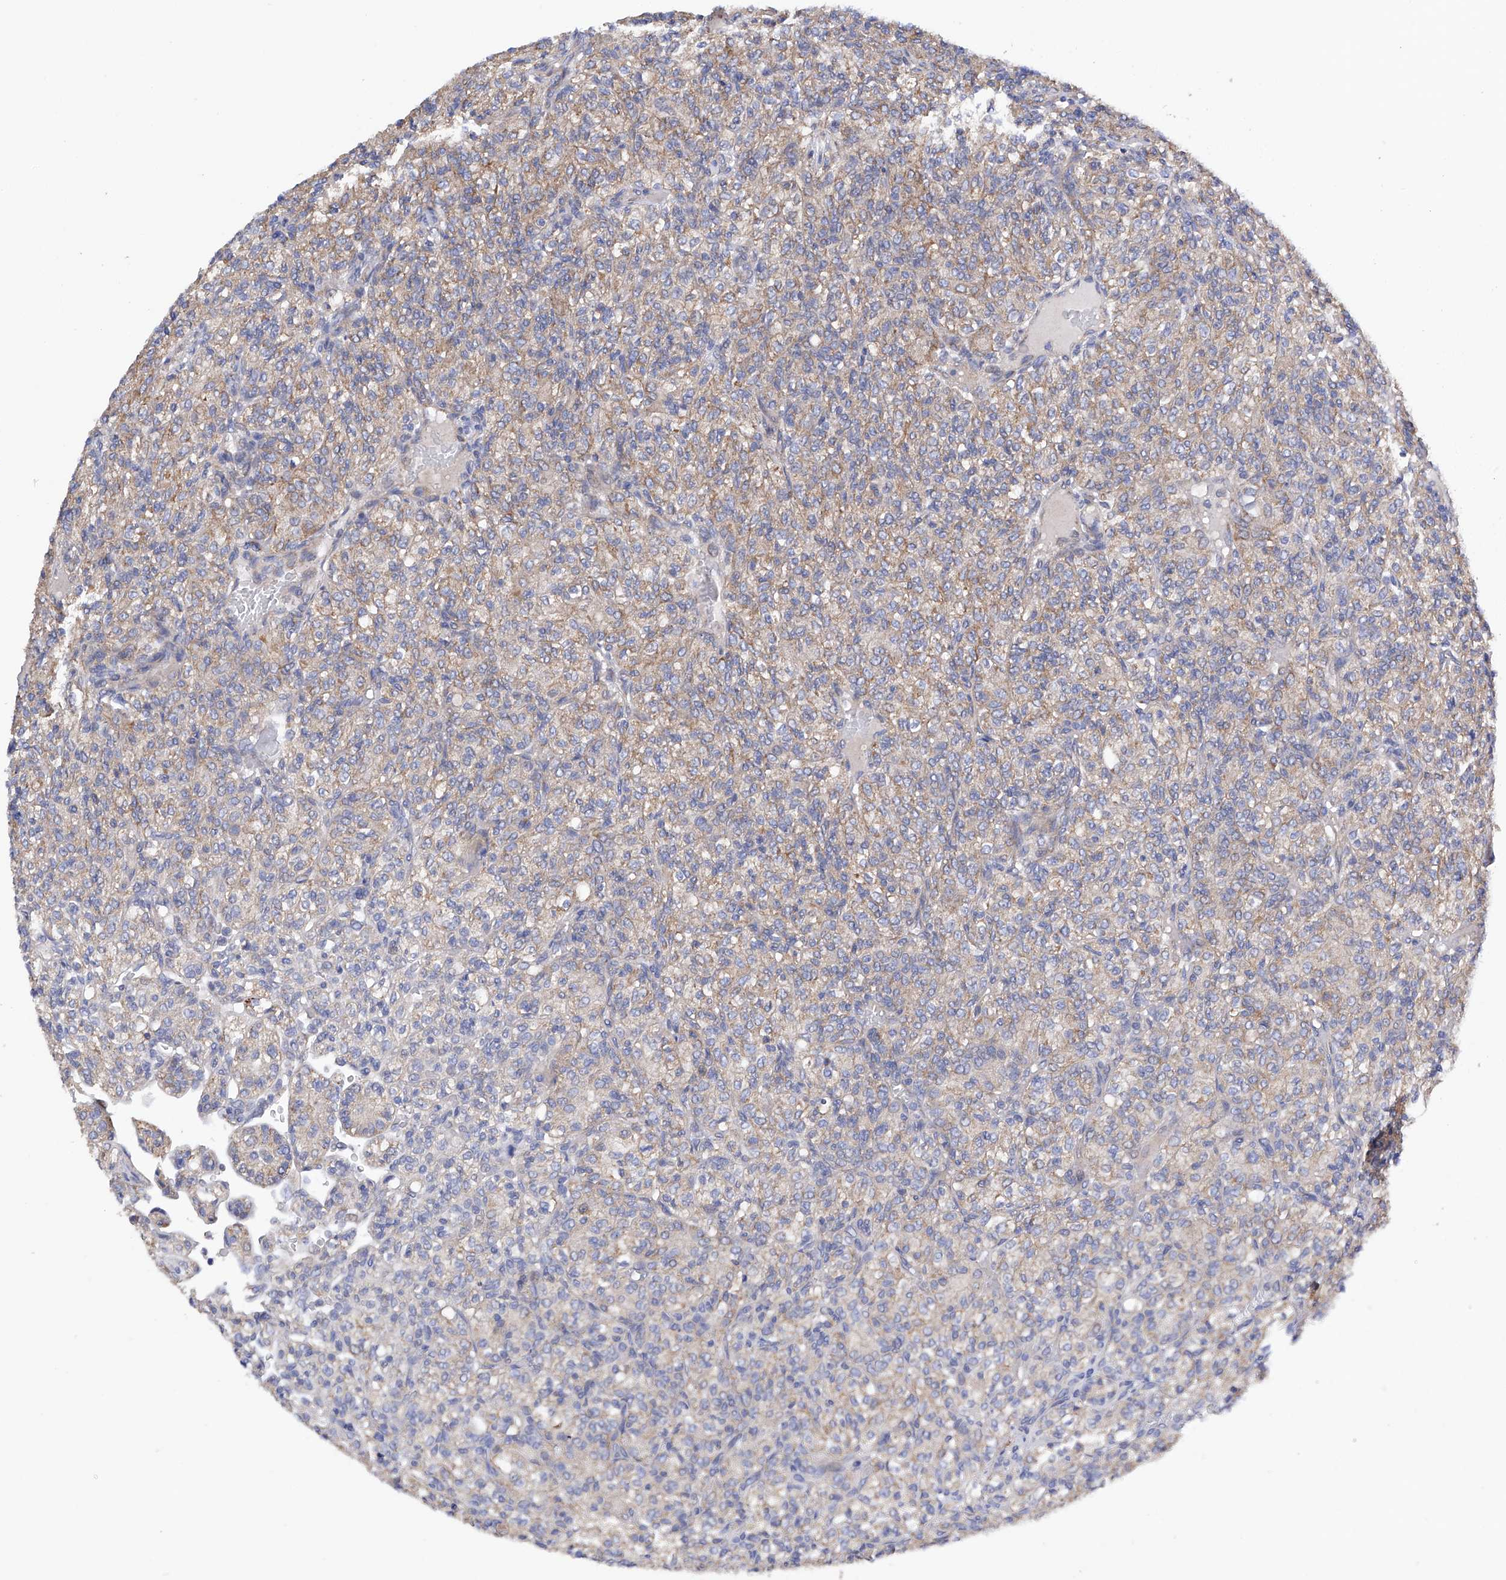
{"staining": {"intensity": "weak", "quantity": ">75%", "location": "cytoplasmic/membranous"}, "tissue": "renal cancer", "cell_type": "Tumor cells", "image_type": "cancer", "snomed": [{"axis": "morphology", "description": "Adenocarcinoma, NOS"}, {"axis": "topography", "description": "Kidney"}], "caption": "Immunohistochemistry (IHC) staining of renal adenocarcinoma, which shows low levels of weak cytoplasmic/membranous staining in about >75% of tumor cells indicating weak cytoplasmic/membranous protein expression. The staining was performed using DAB (3,3'-diaminobenzidine) (brown) for protein detection and nuclei were counterstained in hematoxylin (blue).", "gene": "EFCAB2", "patient": {"sex": "male", "age": 77}}